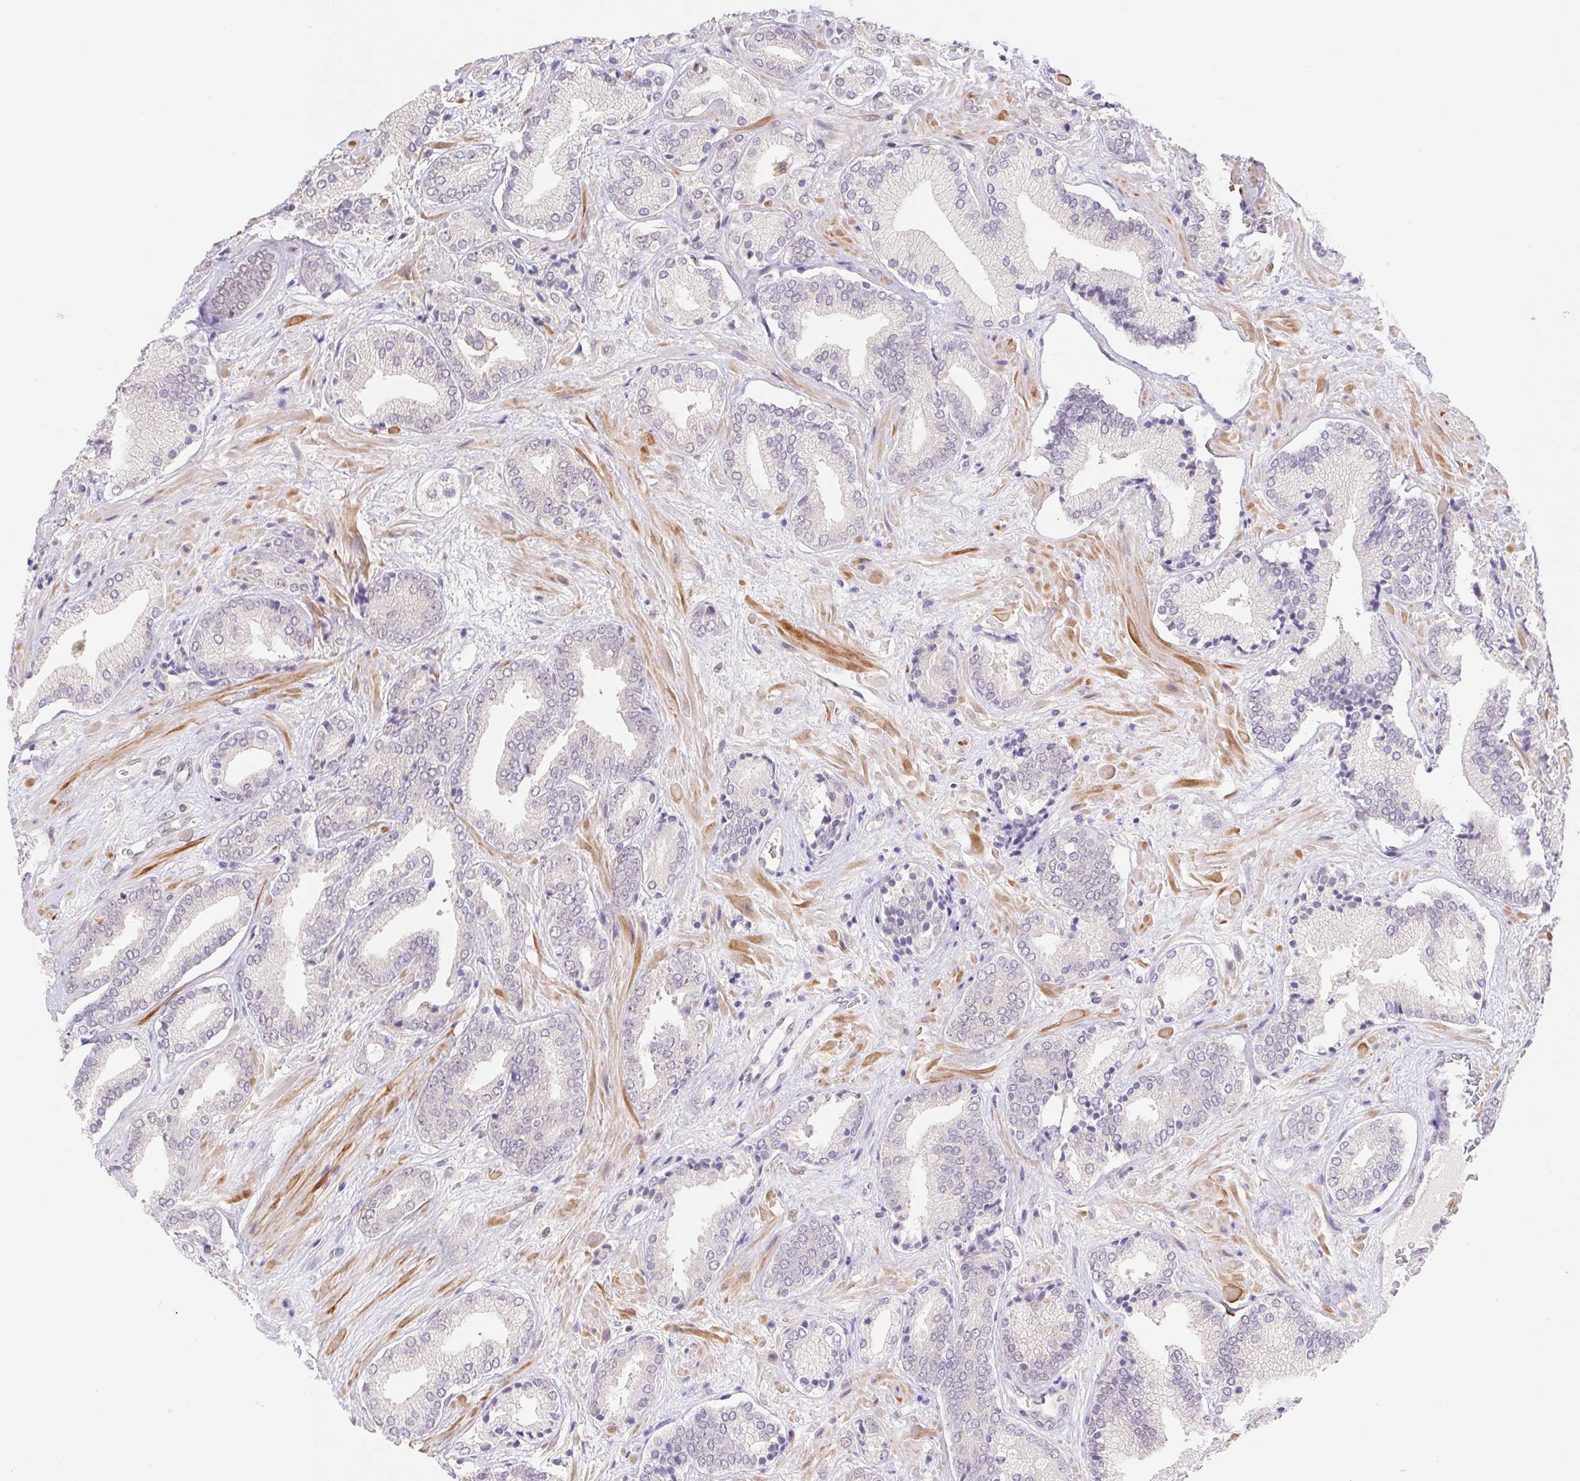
{"staining": {"intensity": "negative", "quantity": "none", "location": "none"}, "tissue": "prostate cancer", "cell_type": "Tumor cells", "image_type": "cancer", "snomed": [{"axis": "morphology", "description": "Adenocarcinoma, High grade"}, {"axis": "topography", "description": "Prostate"}], "caption": "A histopathology image of prostate cancer (high-grade adenocarcinoma) stained for a protein shows no brown staining in tumor cells. The staining is performed using DAB brown chromogen with nuclei counter-stained in using hematoxylin.", "gene": "L3MBTL4", "patient": {"sex": "male", "age": 56}}